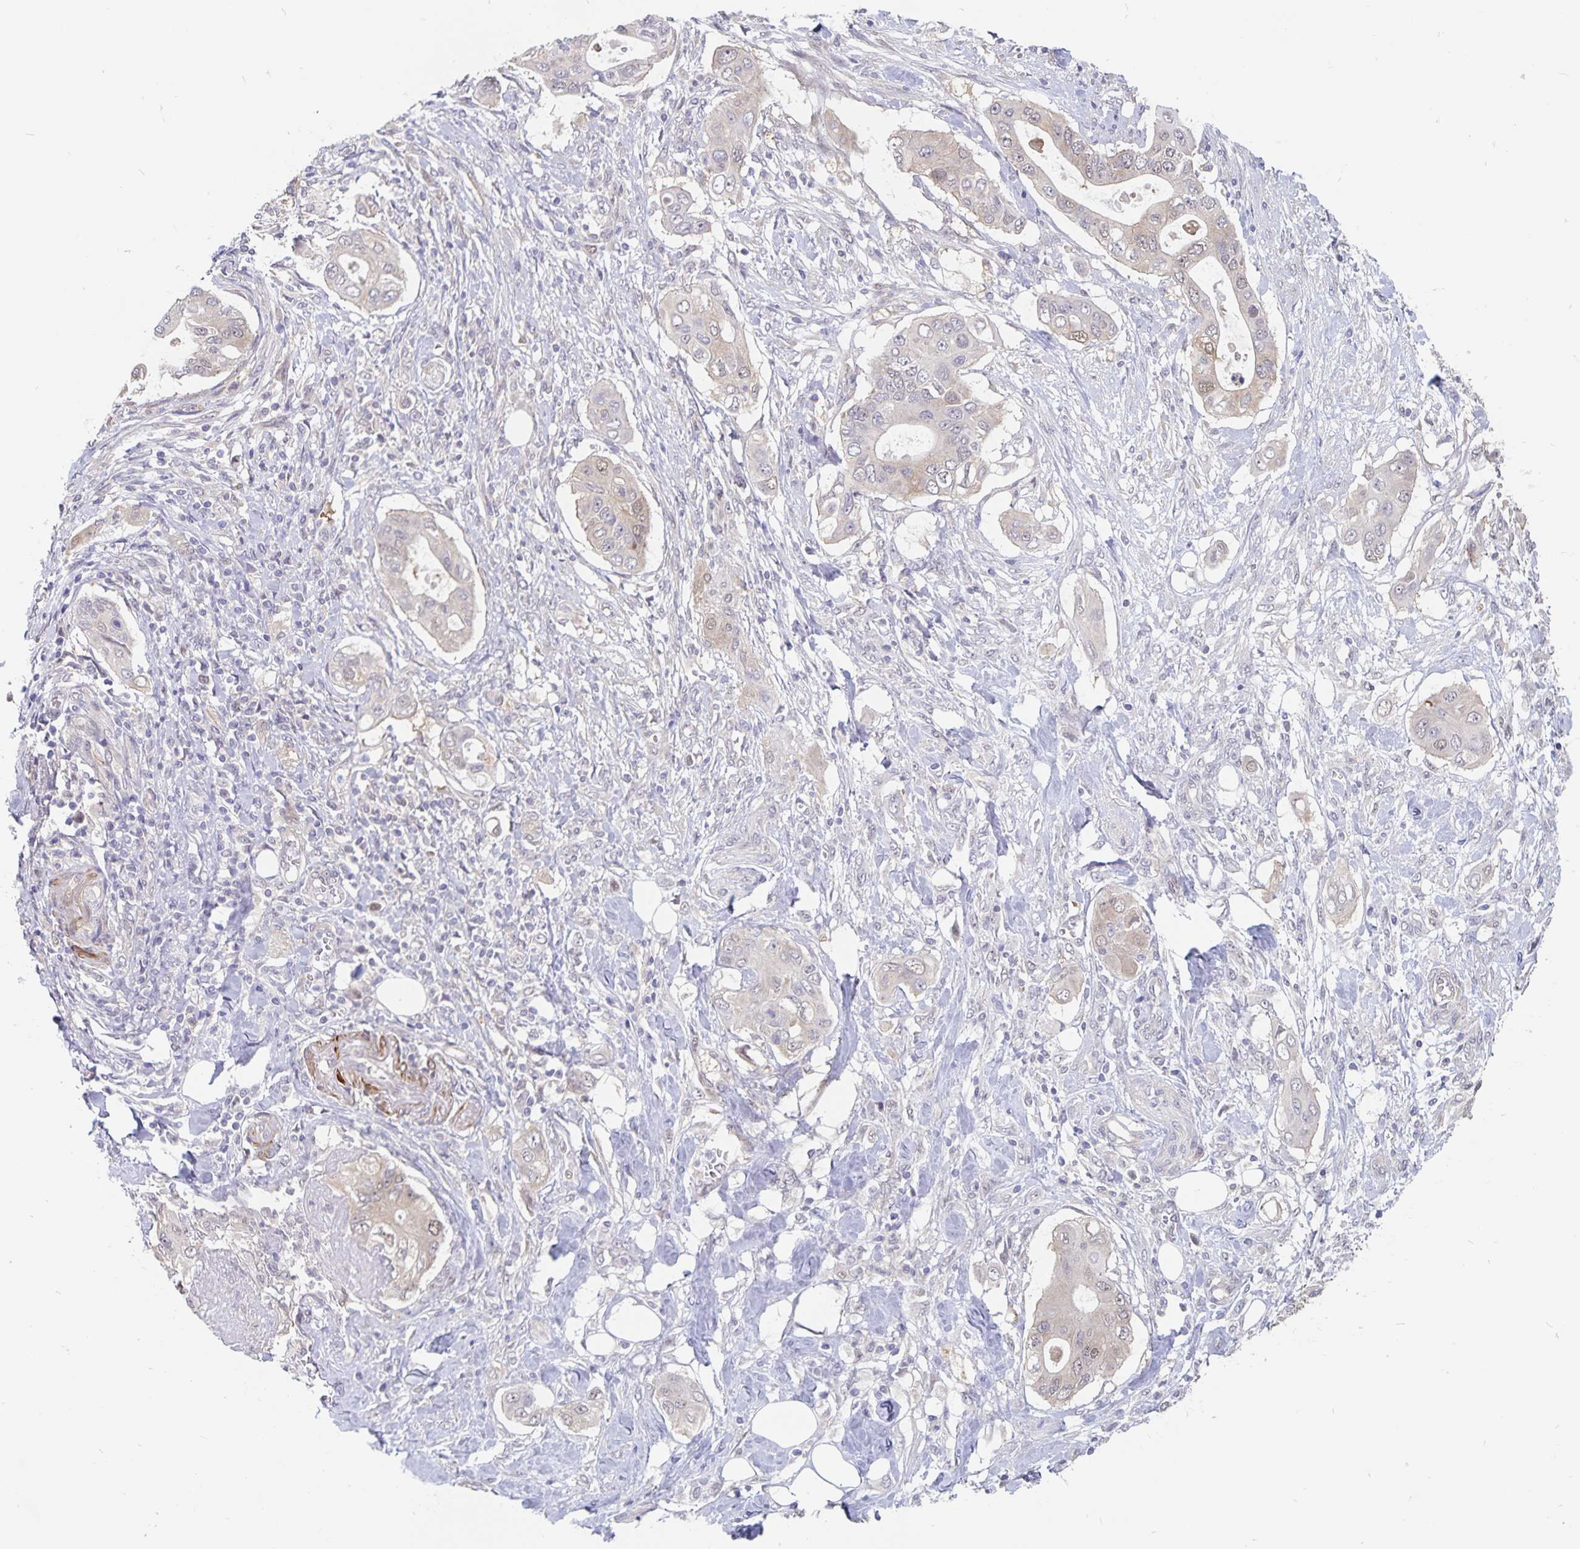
{"staining": {"intensity": "negative", "quantity": "none", "location": "none"}, "tissue": "pancreatic cancer", "cell_type": "Tumor cells", "image_type": "cancer", "snomed": [{"axis": "morphology", "description": "Adenocarcinoma, NOS"}, {"axis": "topography", "description": "Pancreas"}], "caption": "Photomicrograph shows no significant protein staining in tumor cells of adenocarcinoma (pancreatic).", "gene": "BAG6", "patient": {"sex": "female", "age": 63}}